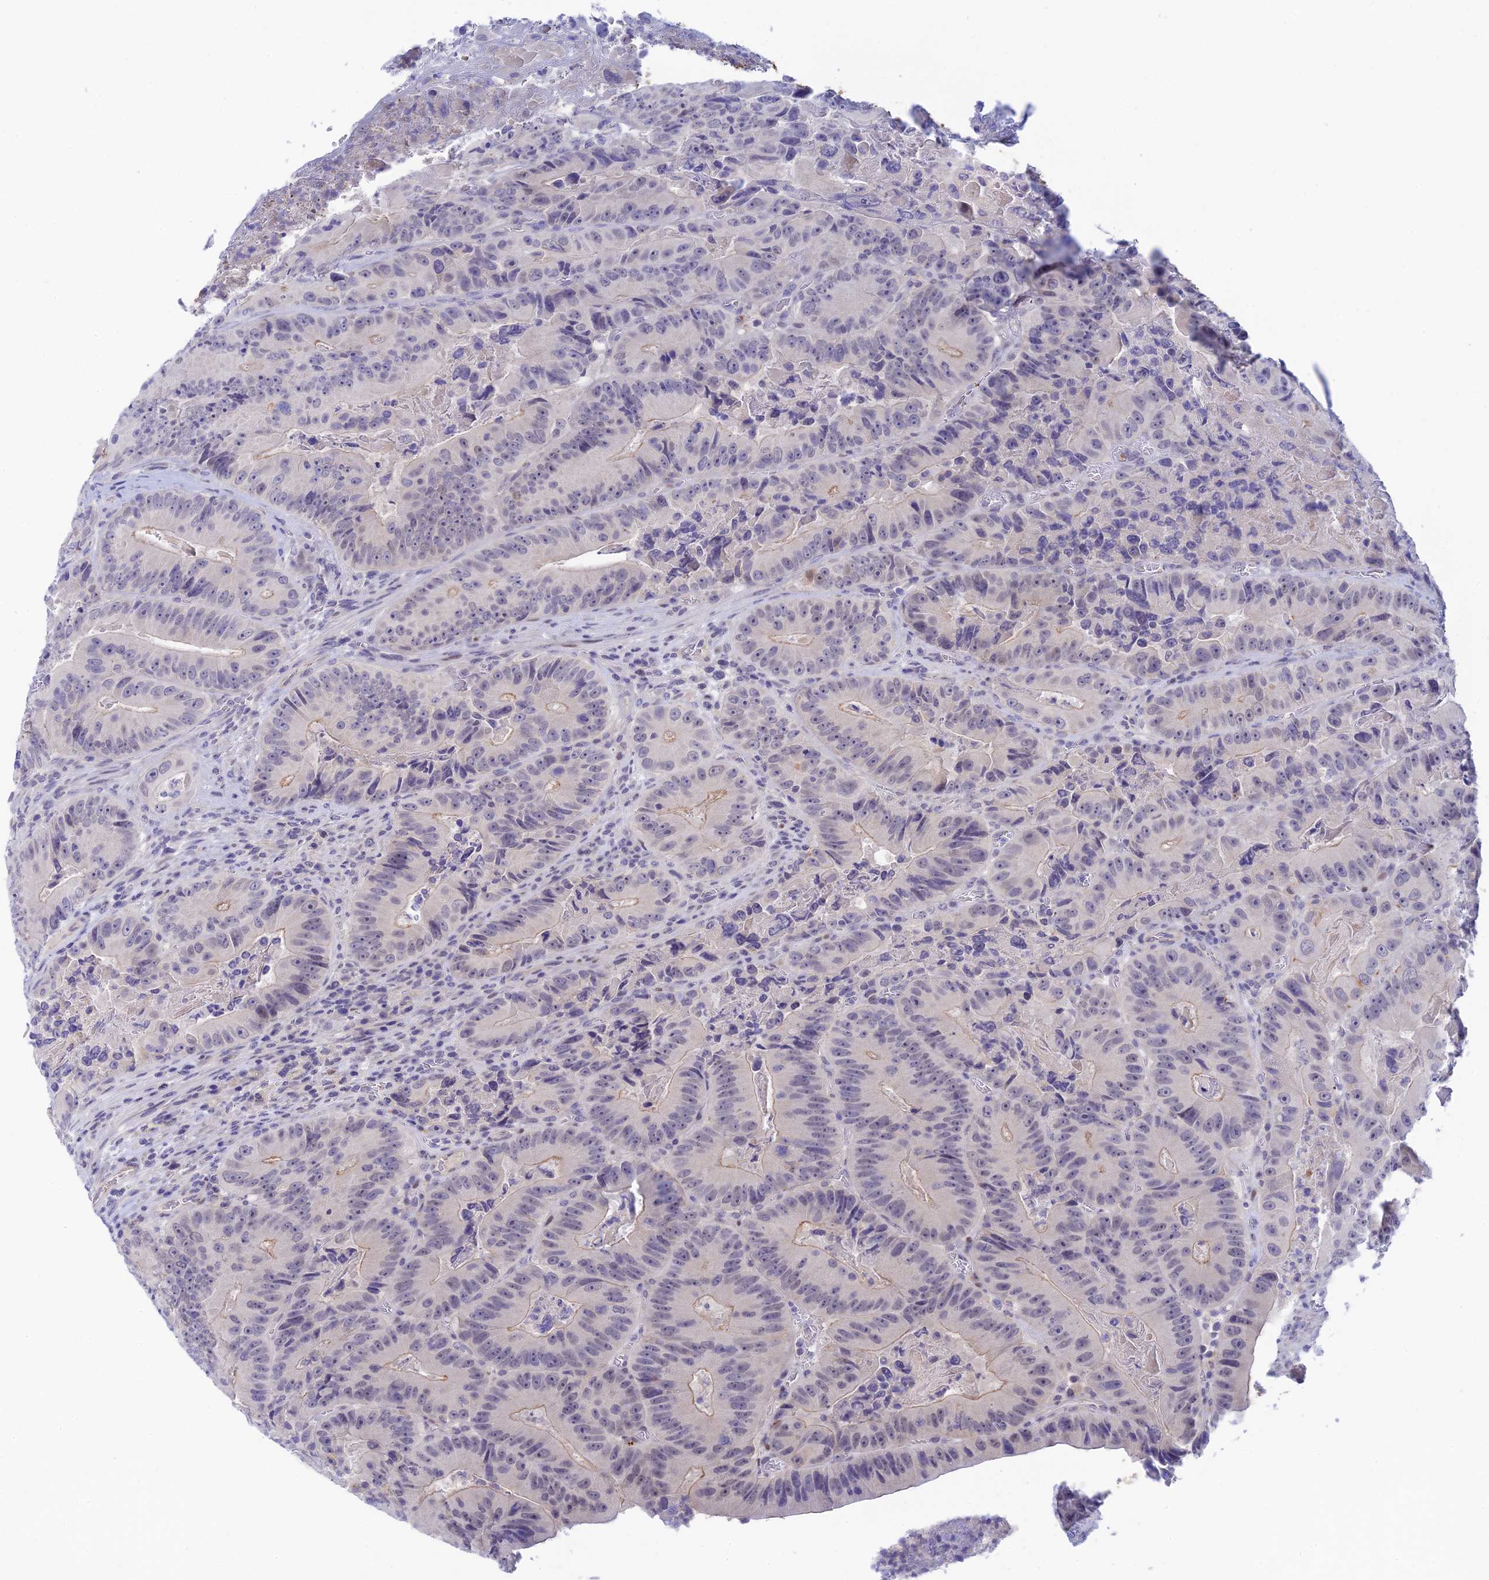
{"staining": {"intensity": "weak", "quantity": "<25%", "location": "cytoplasmic/membranous"}, "tissue": "colorectal cancer", "cell_type": "Tumor cells", "image_type": "cancer", "snomed": [{"axis": "morphology", "description": "Adenocarcinoma, NOS"}, {"axis": "topography", "description": "Colon"}], "caption": "There is no significant expression in tumor cells of colorectal adenocarcinoma. (Brightfield microscopy of DAB immunohistochemistry at high magnification).", "gene": "RASGEF1B", "patient": {"sex": "female", "age": 86}}